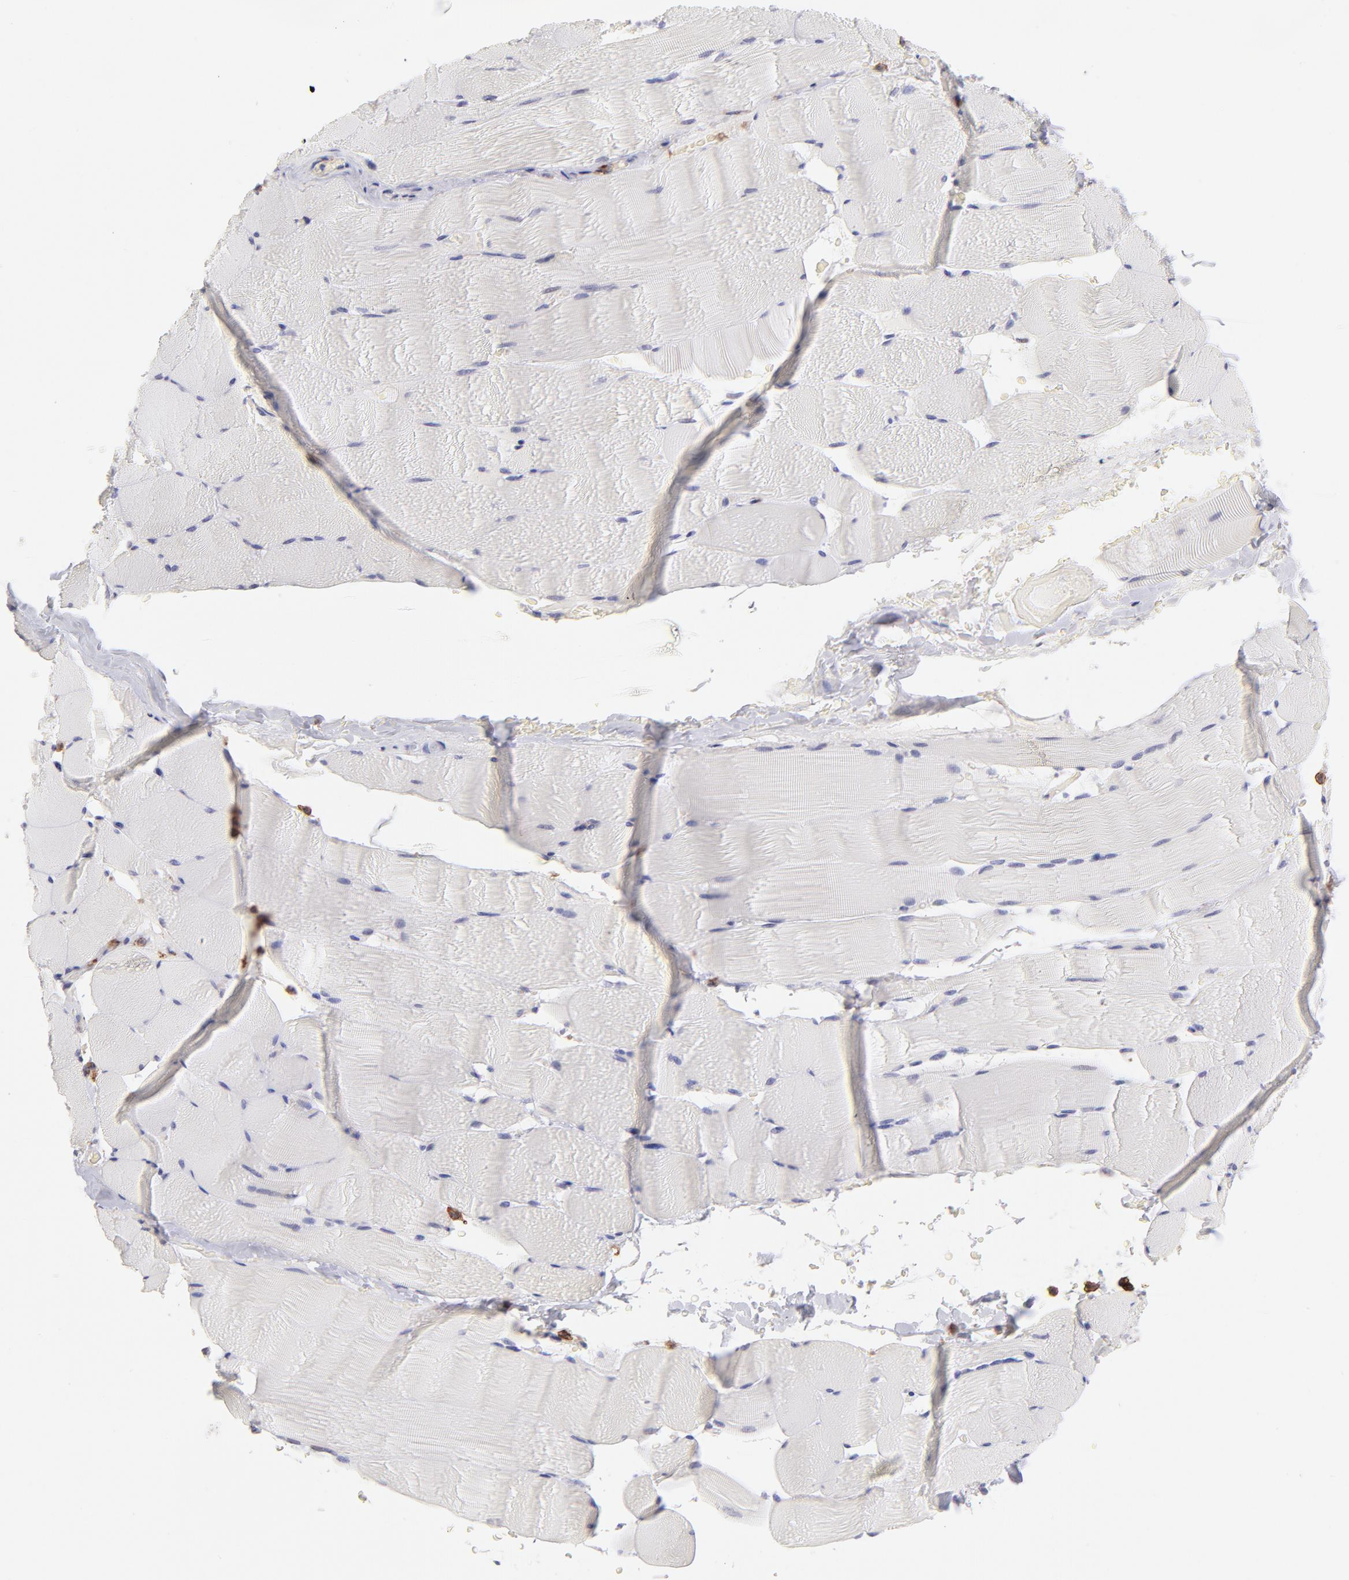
{"staining": {"intensity": "negative", "quantity": "none", "location": "none"}, "tissue": "skeletal muscle", "cell_type": "Myocytes", "image_type": "normal", "snomed": [{"axis": "morphology", "description": "Normal tissue, NOS"}, {"axis": "topography", "description": "Skeletal muscle"}], "caption": "This is an IHC photomicrograph of unremarkable skeletal muscle. There is no expression in myocytes.", "gene": "LTB4R", "patient": {"sex": "male", "age": 62}}